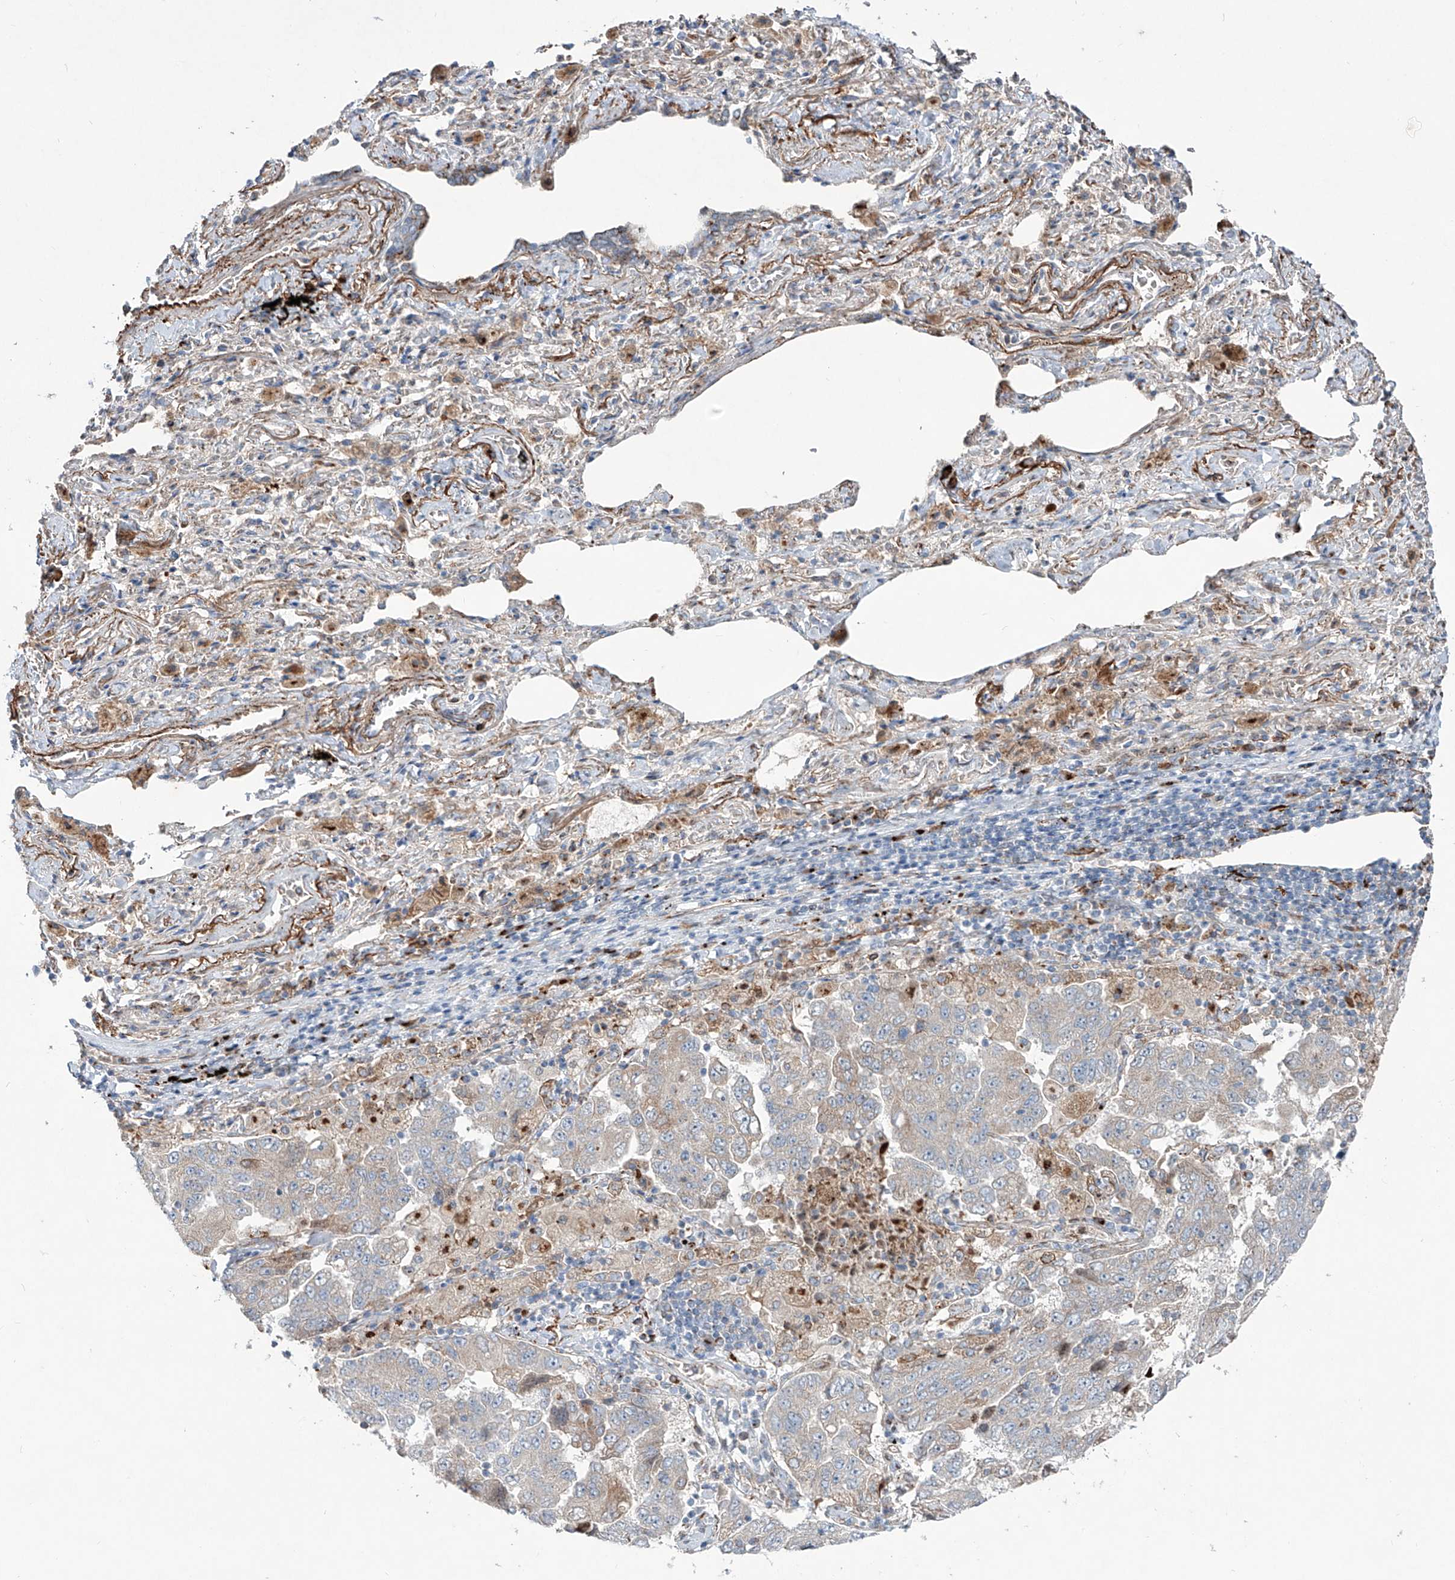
{"staining": {"intensity": "weak", "quantity": "<25%", "location": "cytoplasmic/membranous"}, "tissue": "lung cancer", "cell_type": "Tumor cells", "image_type": "cancer", "snomed": [{"axis": "morphology", "description": "Adenocarcinoma, NOS"}, {"axis": "topography", "description": "Lung"}], "caption": "Tumor cells are negative for protein expression in human lung cancer.", "gene": "CDH5", "patient": {"sex": "female", "age": 51}}